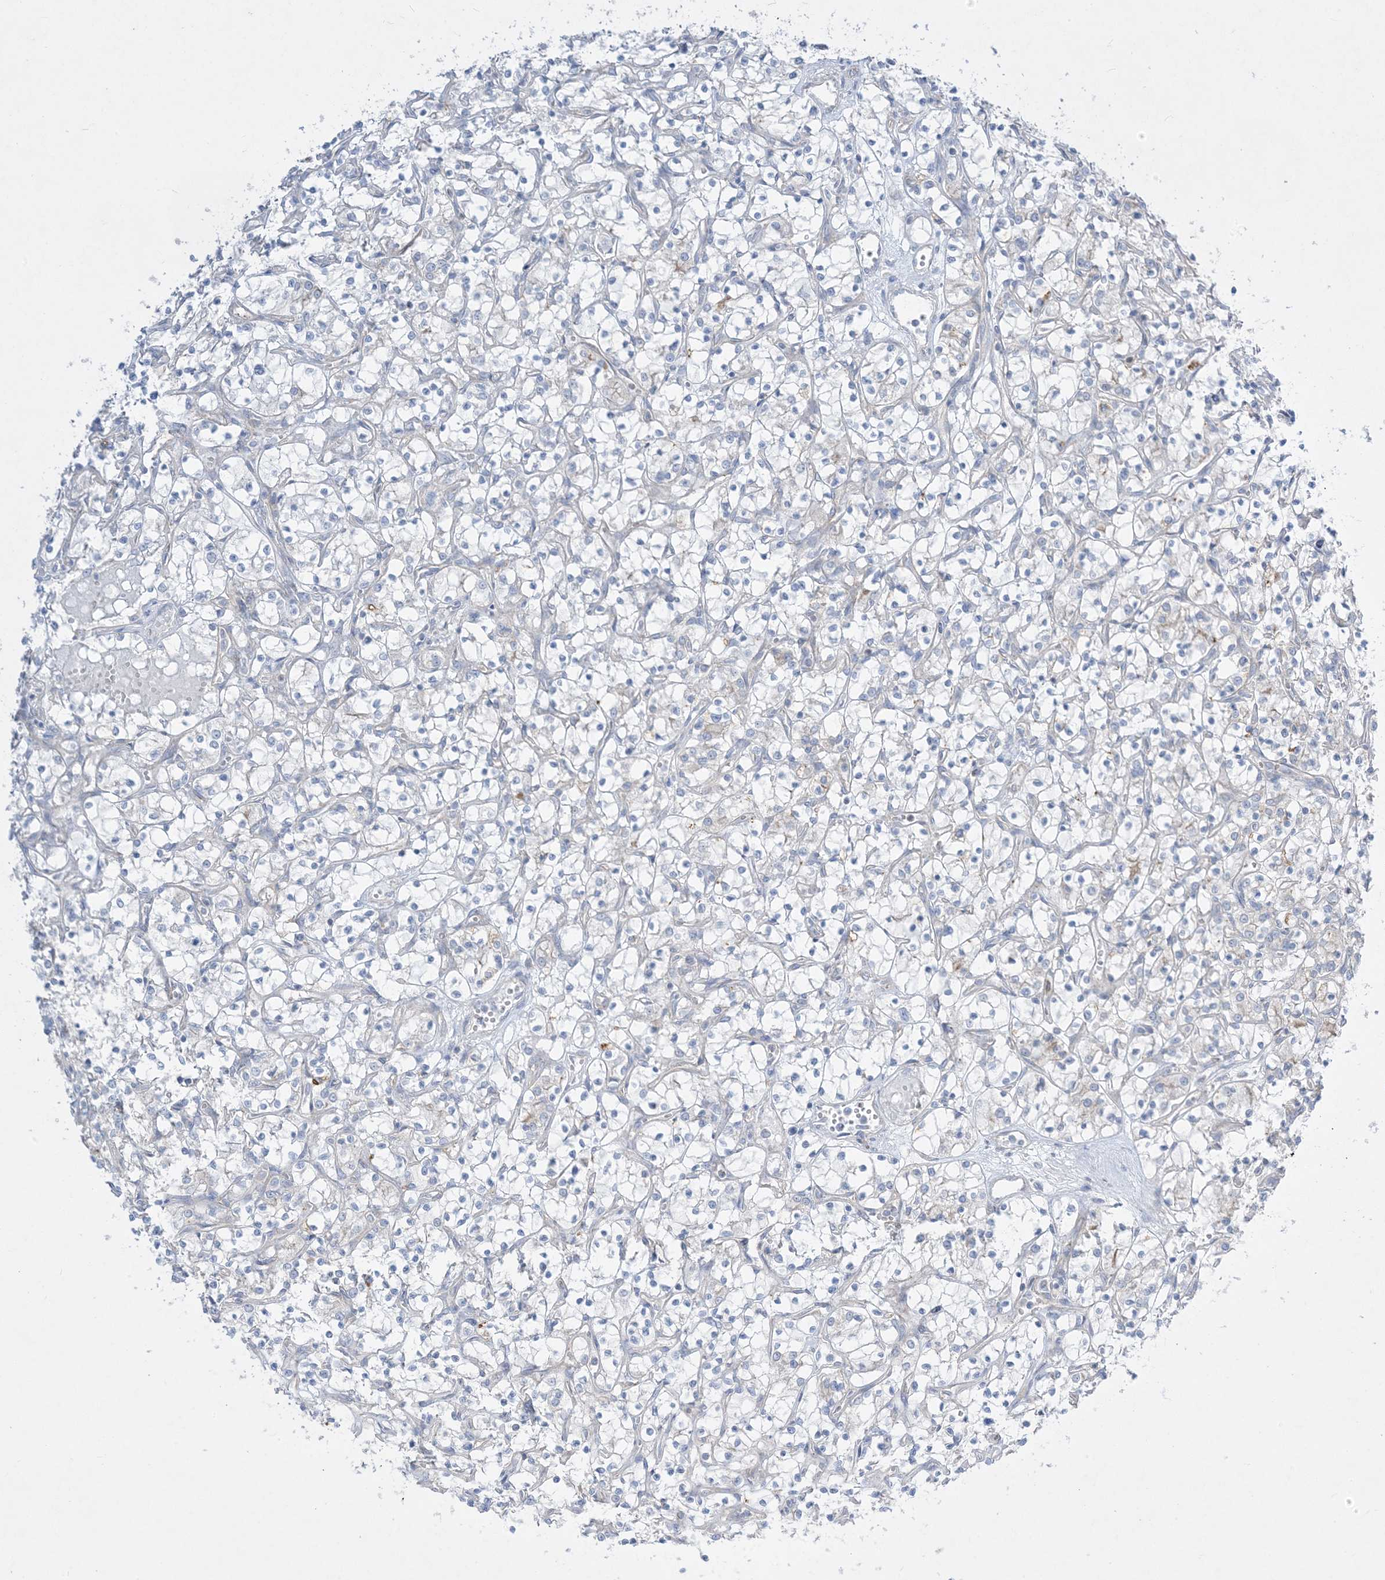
{"staining": {"intensity": "negative", "quantity": "none", "location": "none"}, "tissue": "renal cancer", "cell_type": "Tumor cells", "image_type": "cancer", "snomed": [{"axis": "morphology", "description": "Adenocarcinoma, NOS"}, {"axis": "topography", "description": "Kidney"}], "caption": "Tumor cells show no significant expression in renal cancer.", "gene": "ARHGEF9", "patient": {"sex": "female", "age": 69}}